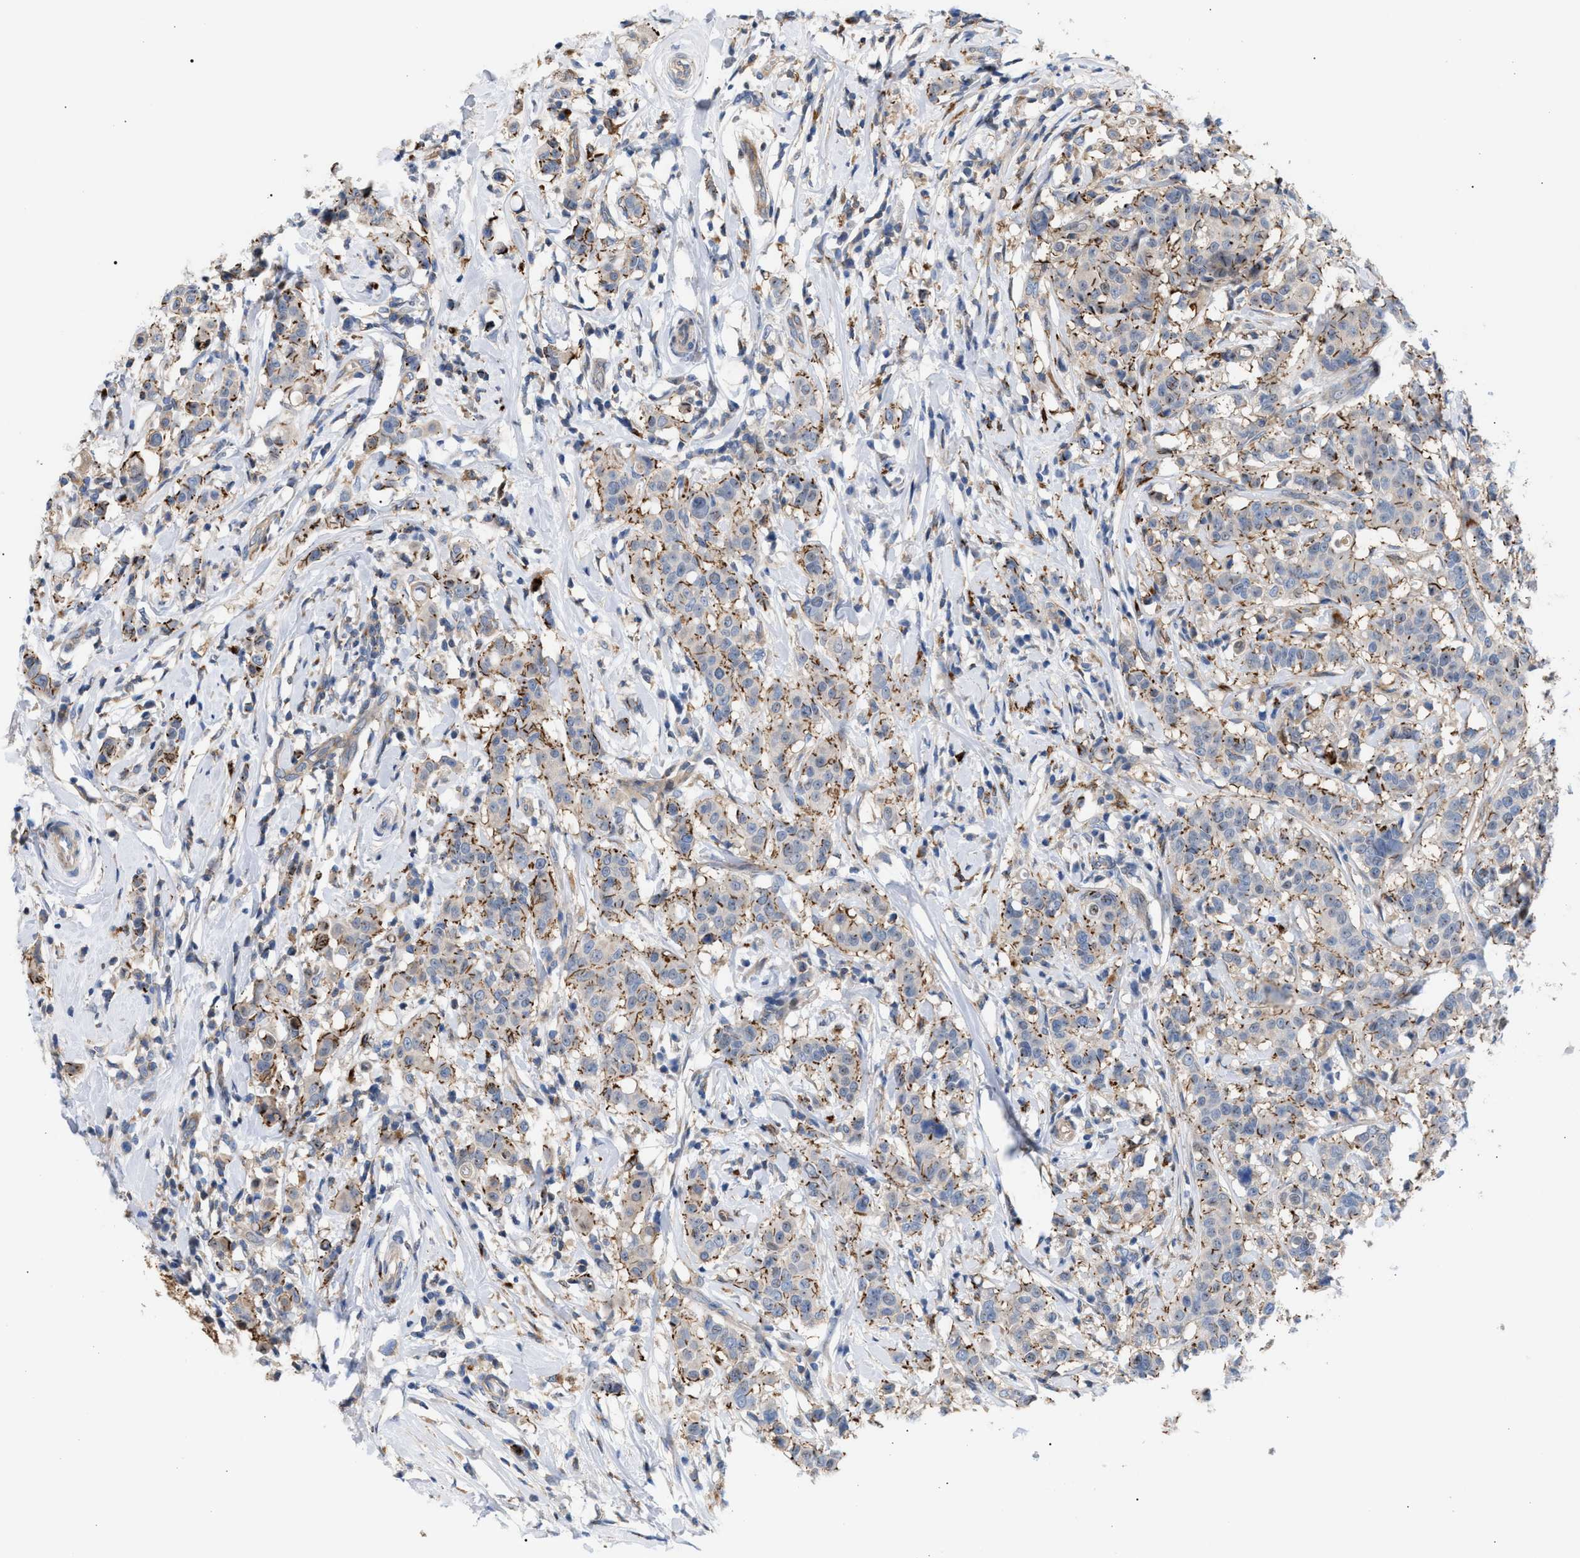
{"staining": {"intensity": "moderate", "quantity": "<25%", "location": "cytoplasmic/membranous"}, "tissue": "breast cancer", "cell_type": "Tumor cells", "image_type": "cancer", "snomed": [{"axis": "morphology", "description": "Duct carcinoma"}, {"axis": "topography", "description": "Breast"}], "caption": "This is an image of IHC staining of breast cancer, which shows moderate expression in the cytoplasmic/membranous of tumor cells.", "gene": "MBTD1", "patient": {"sex": "female", "age": 27}}